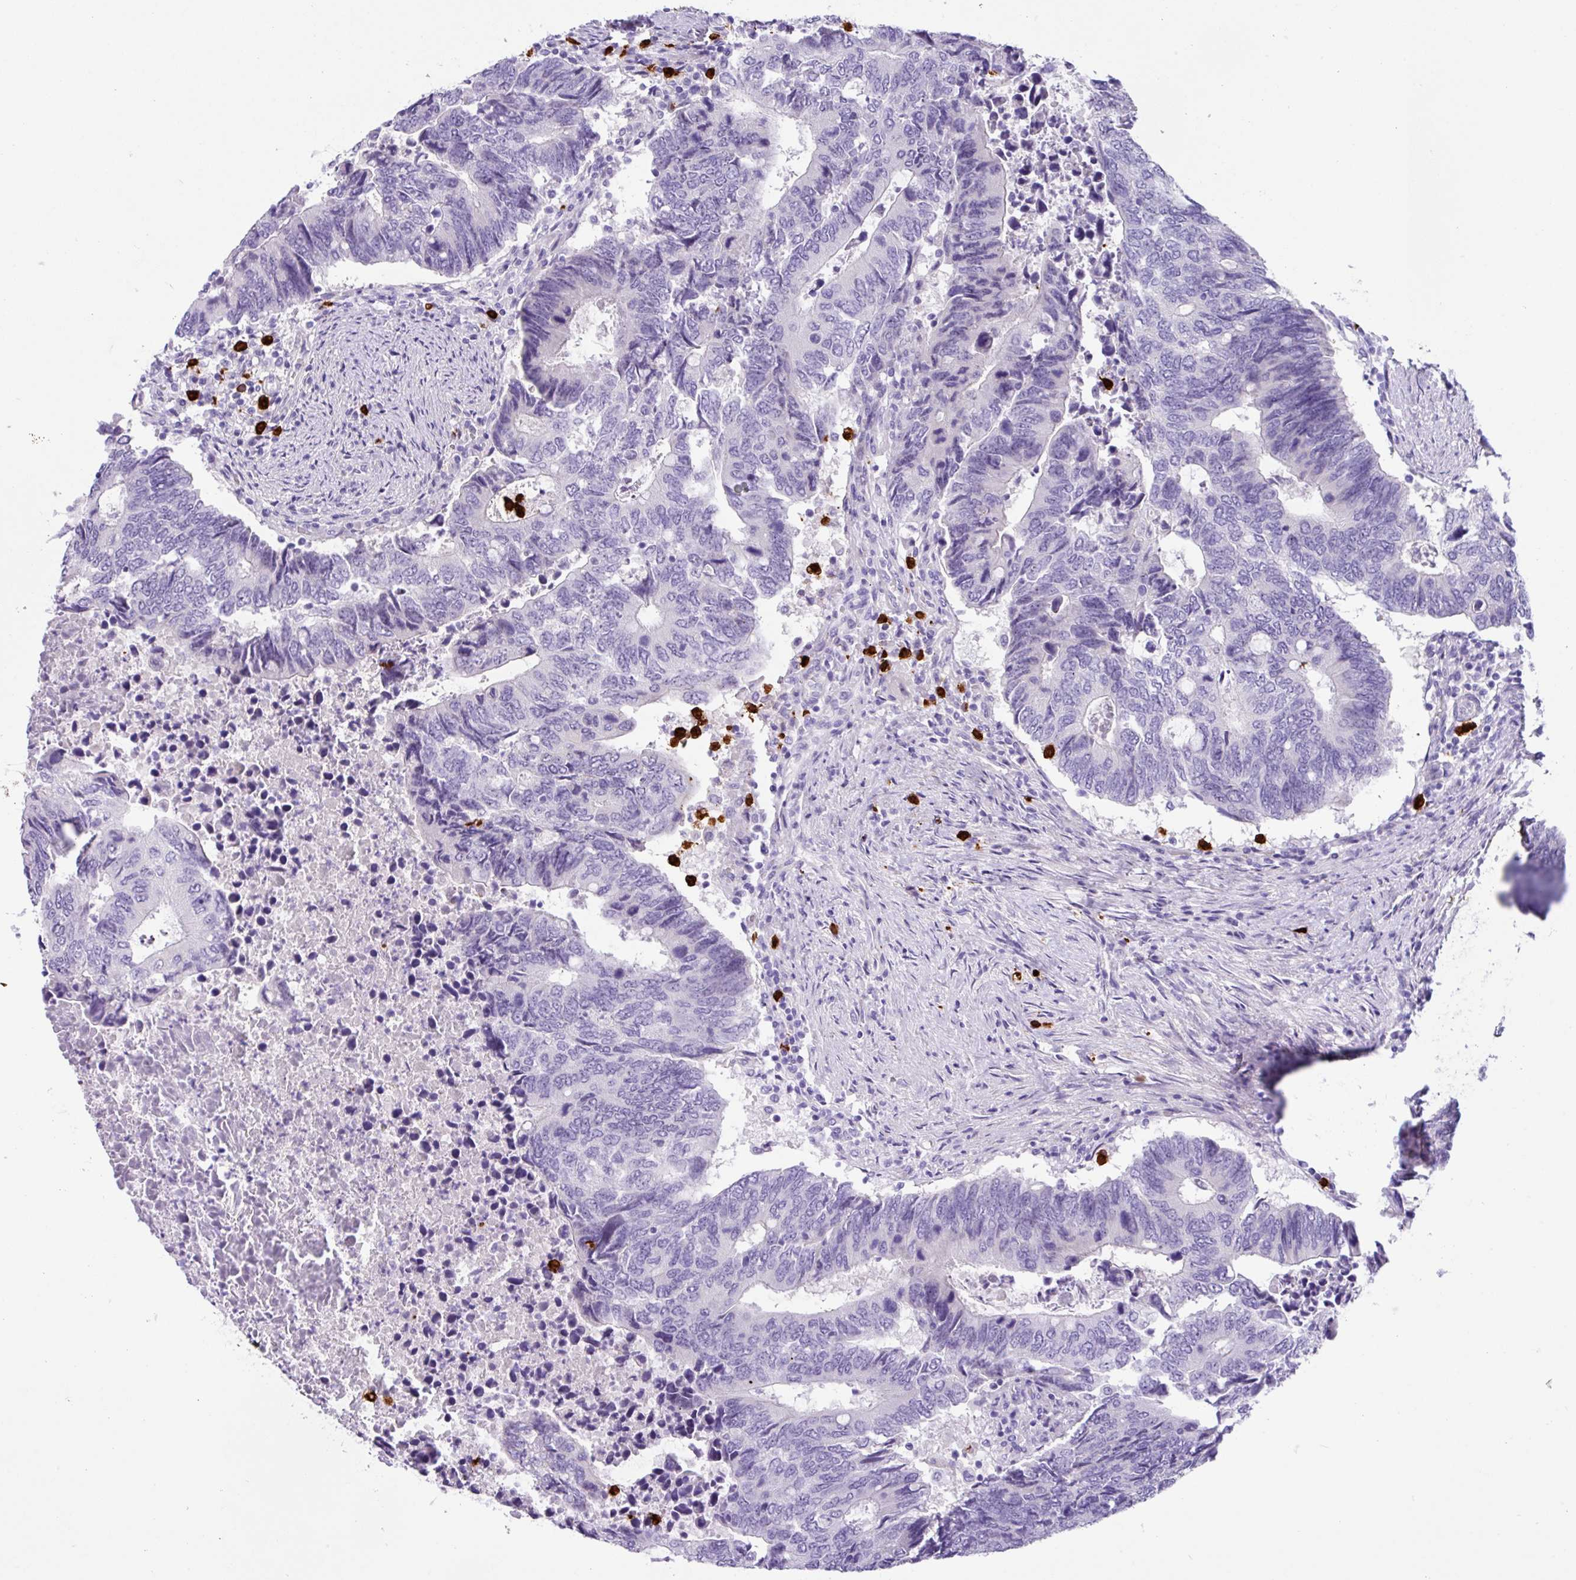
{"staining": {"intensity": "negative", "quantity": "none", "location": "none"}, "tissue": "colorectal cancer", "cell_type": "Tumor cells", "image_type": "cancer", "snomed": [{"axis": "morphology", "description": "Adenocarcinoma, NOS"}, {"axis": "topography", "description": "Colon"}], "caption": "Photomicrograph shows no protein expression in tumor cells of colorectal cancer tissue.", "gene": "MRM2", "patient": {"sex": "male", "age": 87}}